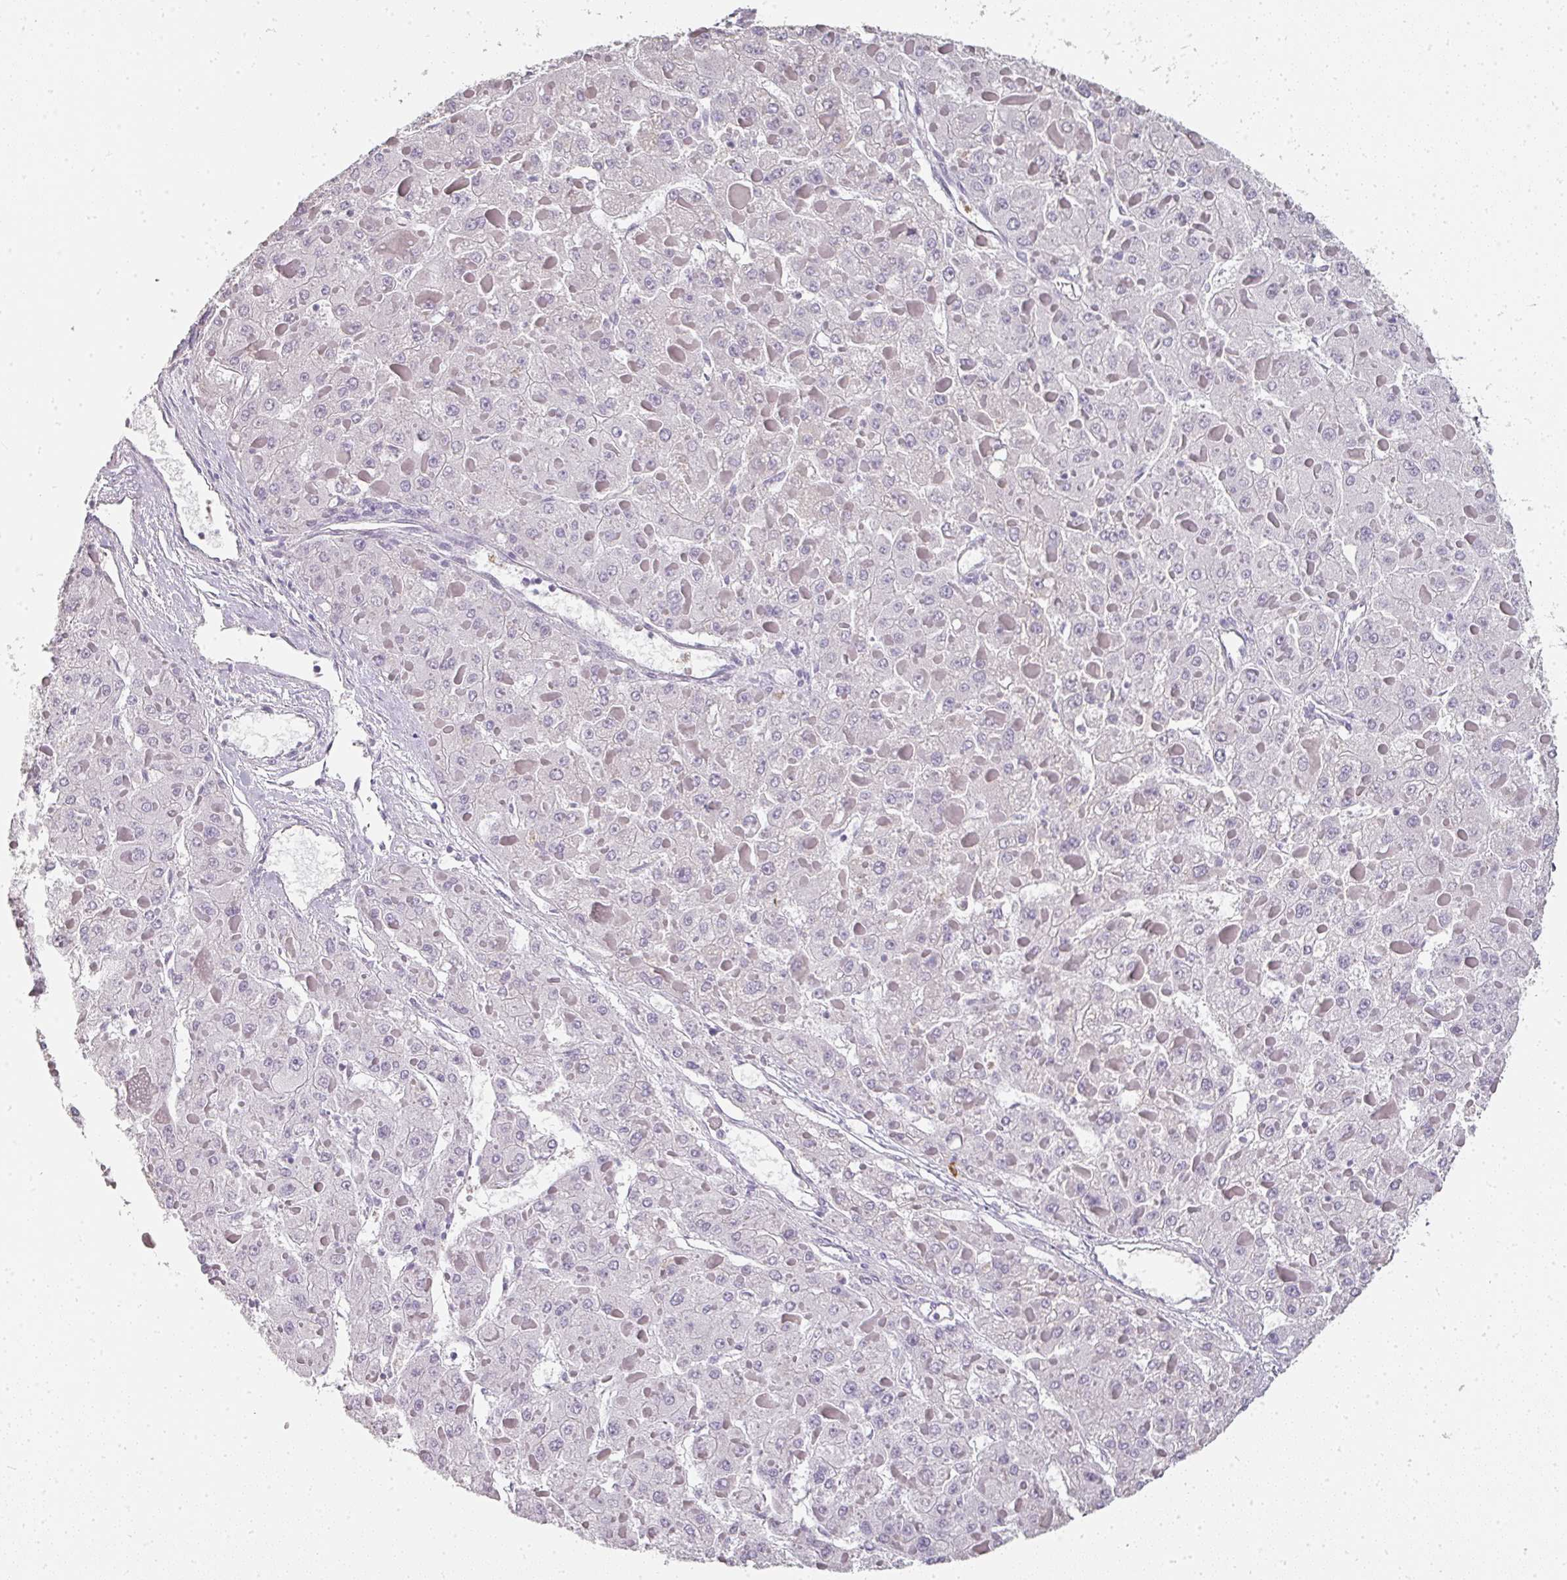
{"staining": {"intensity": "negative", "quantity": "none", "location": "none"}, "tissue": "liver cancer", "cell_type": "Tumor cells", "image_type": "cancer", "snomed": [{"axis": "morphology", "description": "Carcinoma, Hepatocellular, NOS"}, {"axis": "topography", "description": "Liver"}], "caption": "This is a image of immunohistochemistry staining of liver hepatocellular carcinoma, which shows no staining in tumor cells.", "gene": "CAMP", "patient": {"sex": "female", "age": 73}}